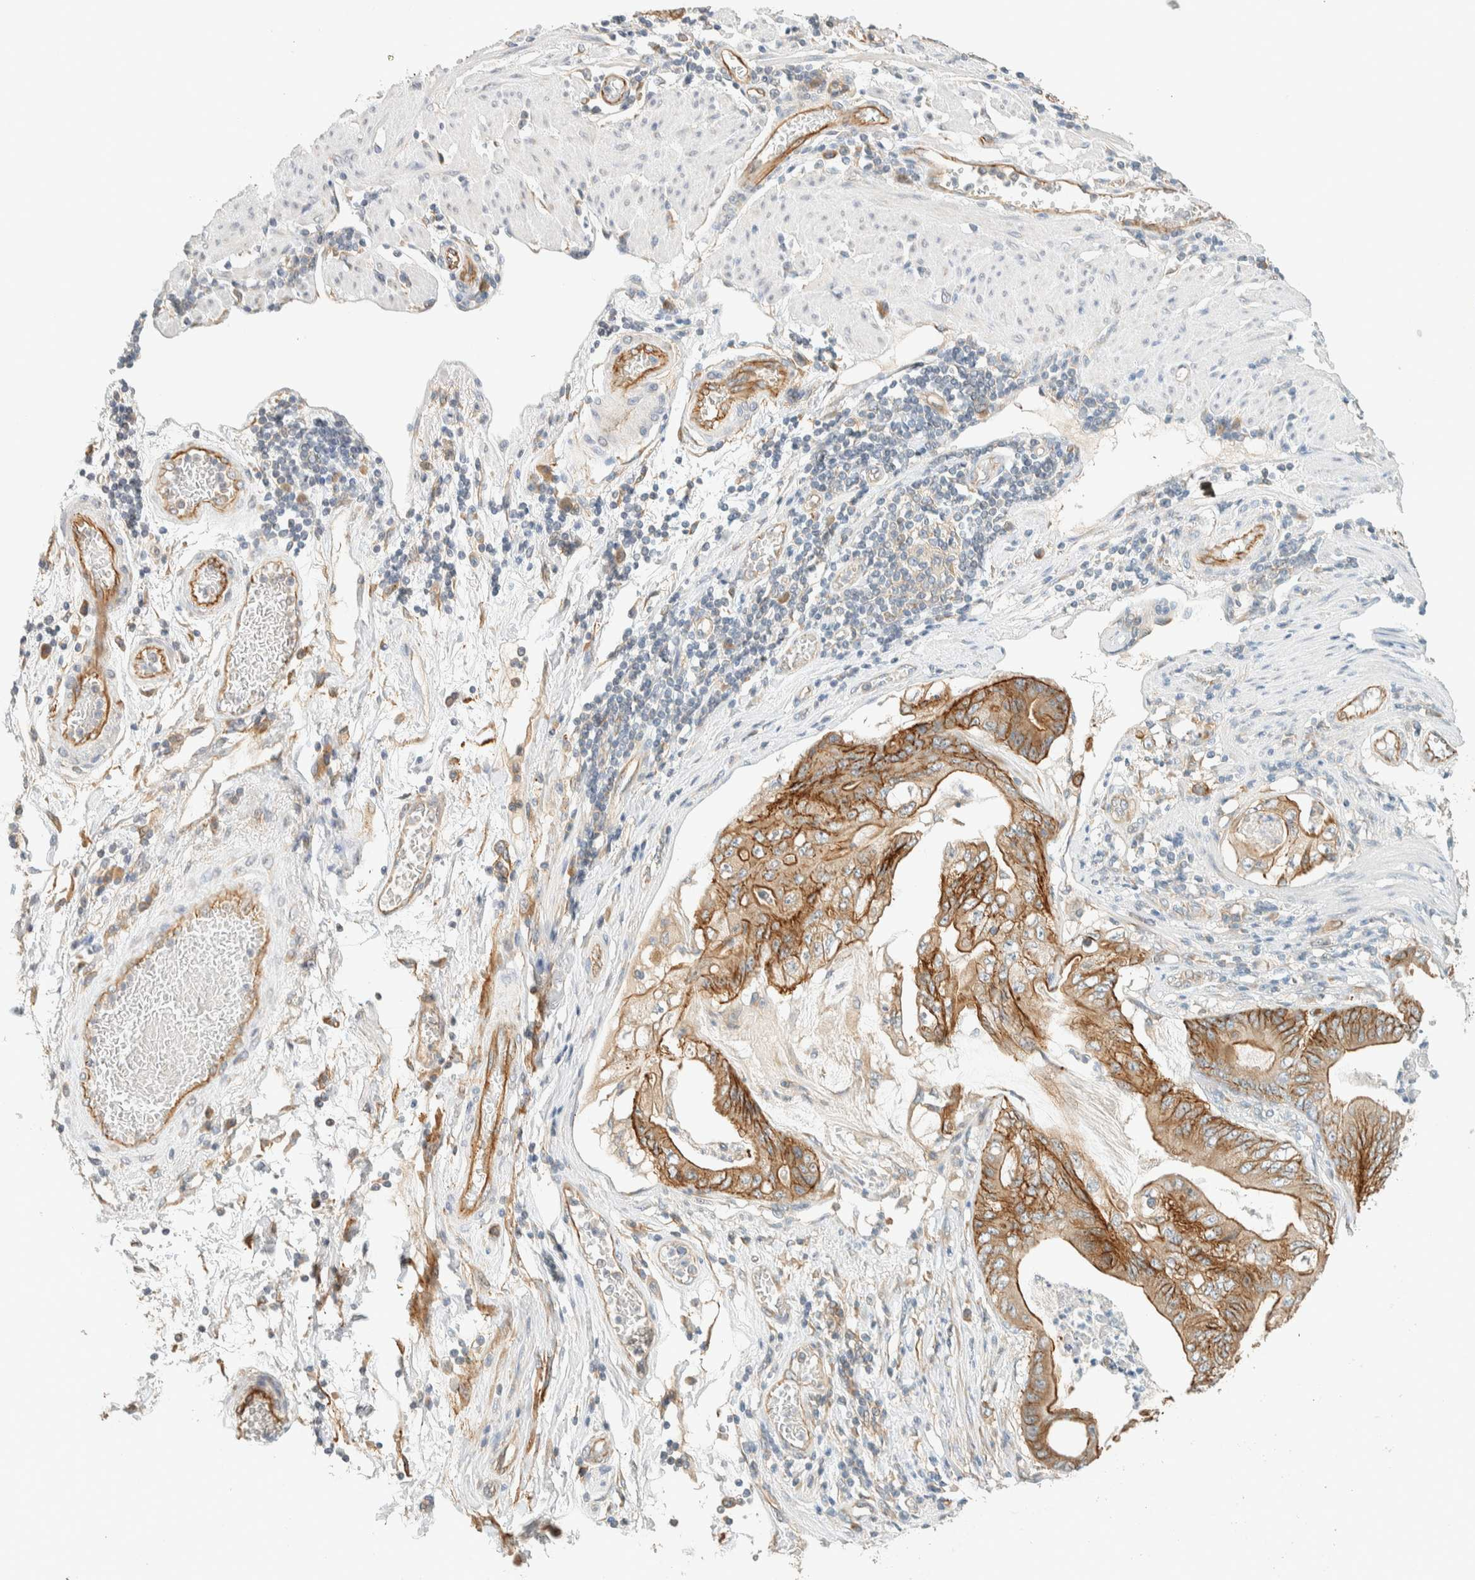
{"staining": {"intensity": "moderate", "quantity": ">75%", "location": "cytoplasmic/membranous"}, "tissue": "stomach cancer", "cell_type": "Tumor cells", "image_type": "cancer", "snomed": [{"axis": "morphology", "description": "Adenocarcinoma, NOS"}, {"axis": "topography", "description": "Stomach"}], "caption": "Immunohistochemical staining of human stomach cancer displays medium levels of moderate cytoplasmic/membranous expression in about >75% of tumor cells.", "gene": "LIMA1", "patient": {"sex": "female", "age": 73}}